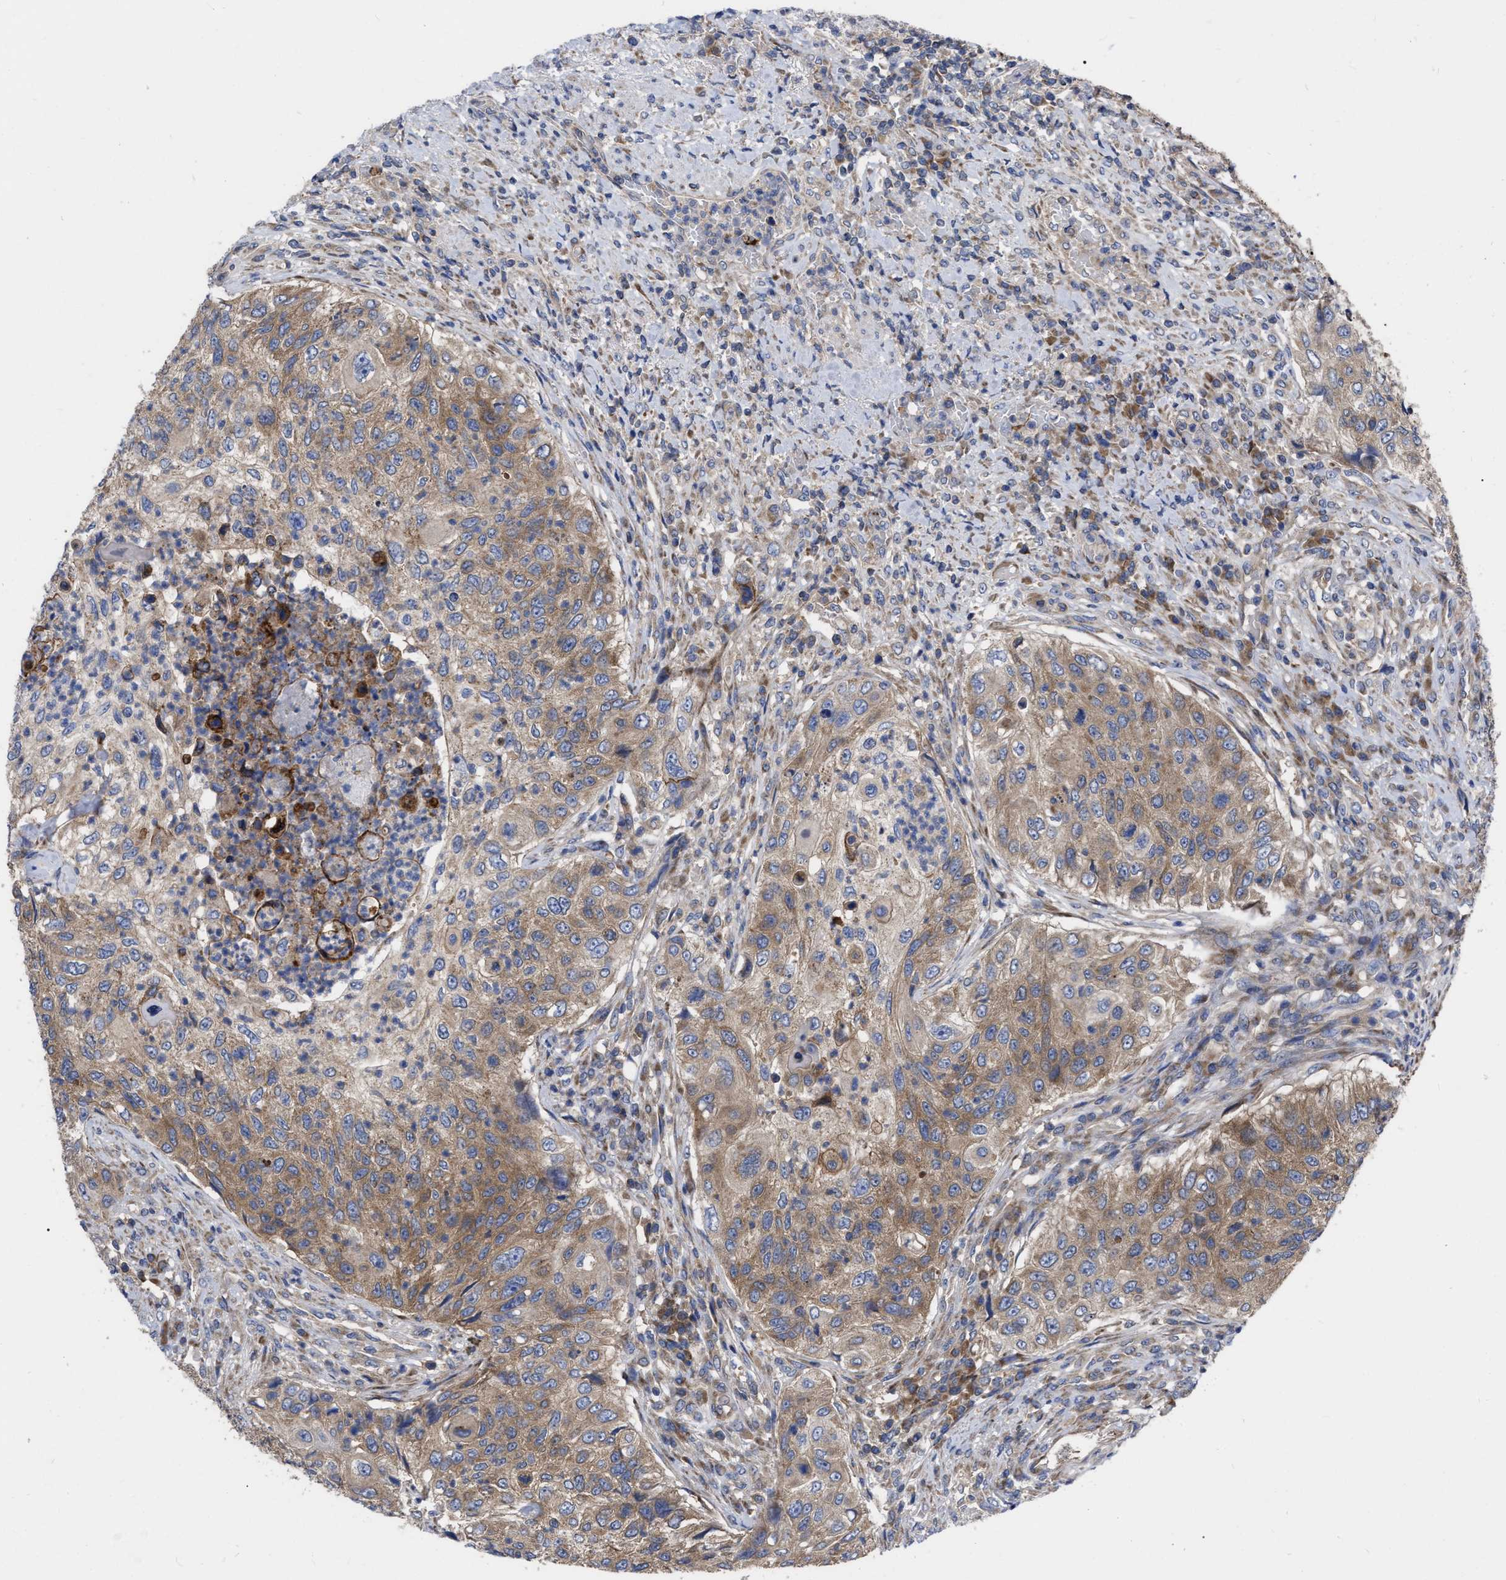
{"staining": {"intensity": "moderate", "quantity": ">75%", "location": "cytoplasmic/membranous"}, "tissue": "urothelial cancer", "cell_type": "Tumor cells", "image_type": "cancer", "snomed": [{"axis": "morphology", "description": "Urothelial carcinoma, High grade"}, {"axis": "topography", "description": "Urinary bladder"}], "caption": "Urothelial carcinoma (high-grade) was stained to show a protein in brown. There is medium levels of moderate cytoplasmic/membranous expression in approximately >75% of tumor cells. (DAB (3,3'-diaminobenzidine) = brown stain, brightfield microscopy at high magnification).", "gene": "CDKN2C", "patient": {"sex": "female", "age": 60}}